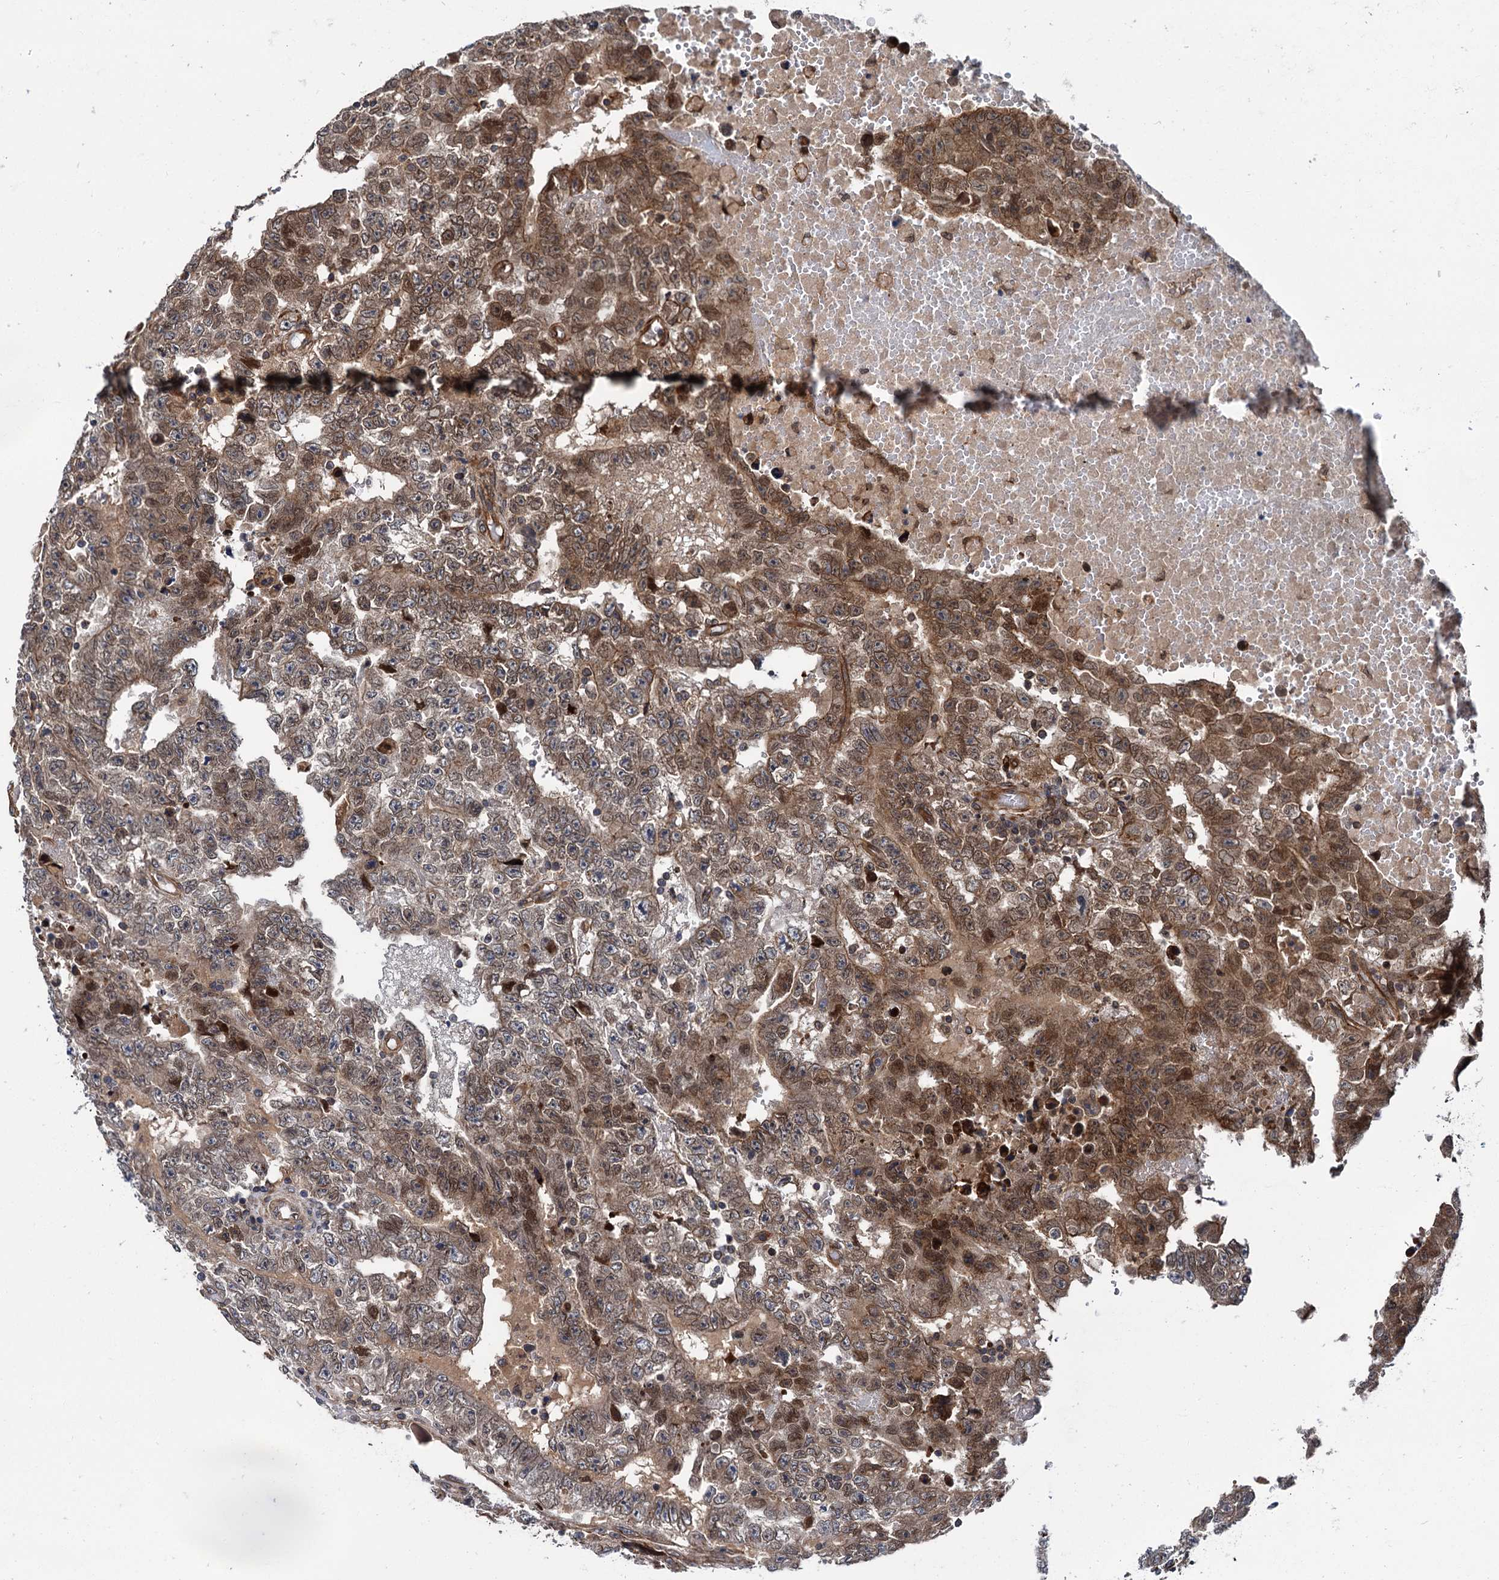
{"staining": {"intensity": "moderate", "quantity": ">75%", "location": "cytoplasmic/membranous,nuclear"}, "tissue": "testis cancer", "cell_type": "Tumor cells", "image_type": "cancer", "snomed": [{"axis": "morphology", "description": "Carcinoma, Embryonal, NOS"}, {"axis": "topography", "description": "Testis"}], "caption": "Immunohistochemistry (IHC) (DAB (3,3'-diaminobenzidine)) staining of embryonal carcinoma (testis) demonstrates moderate cytoplasmic/membranous and nuclear protein expression in about >75% of tumor cells.", "gene": "ZFYVE19", "patient": {"sex": "male", "age": 25}}